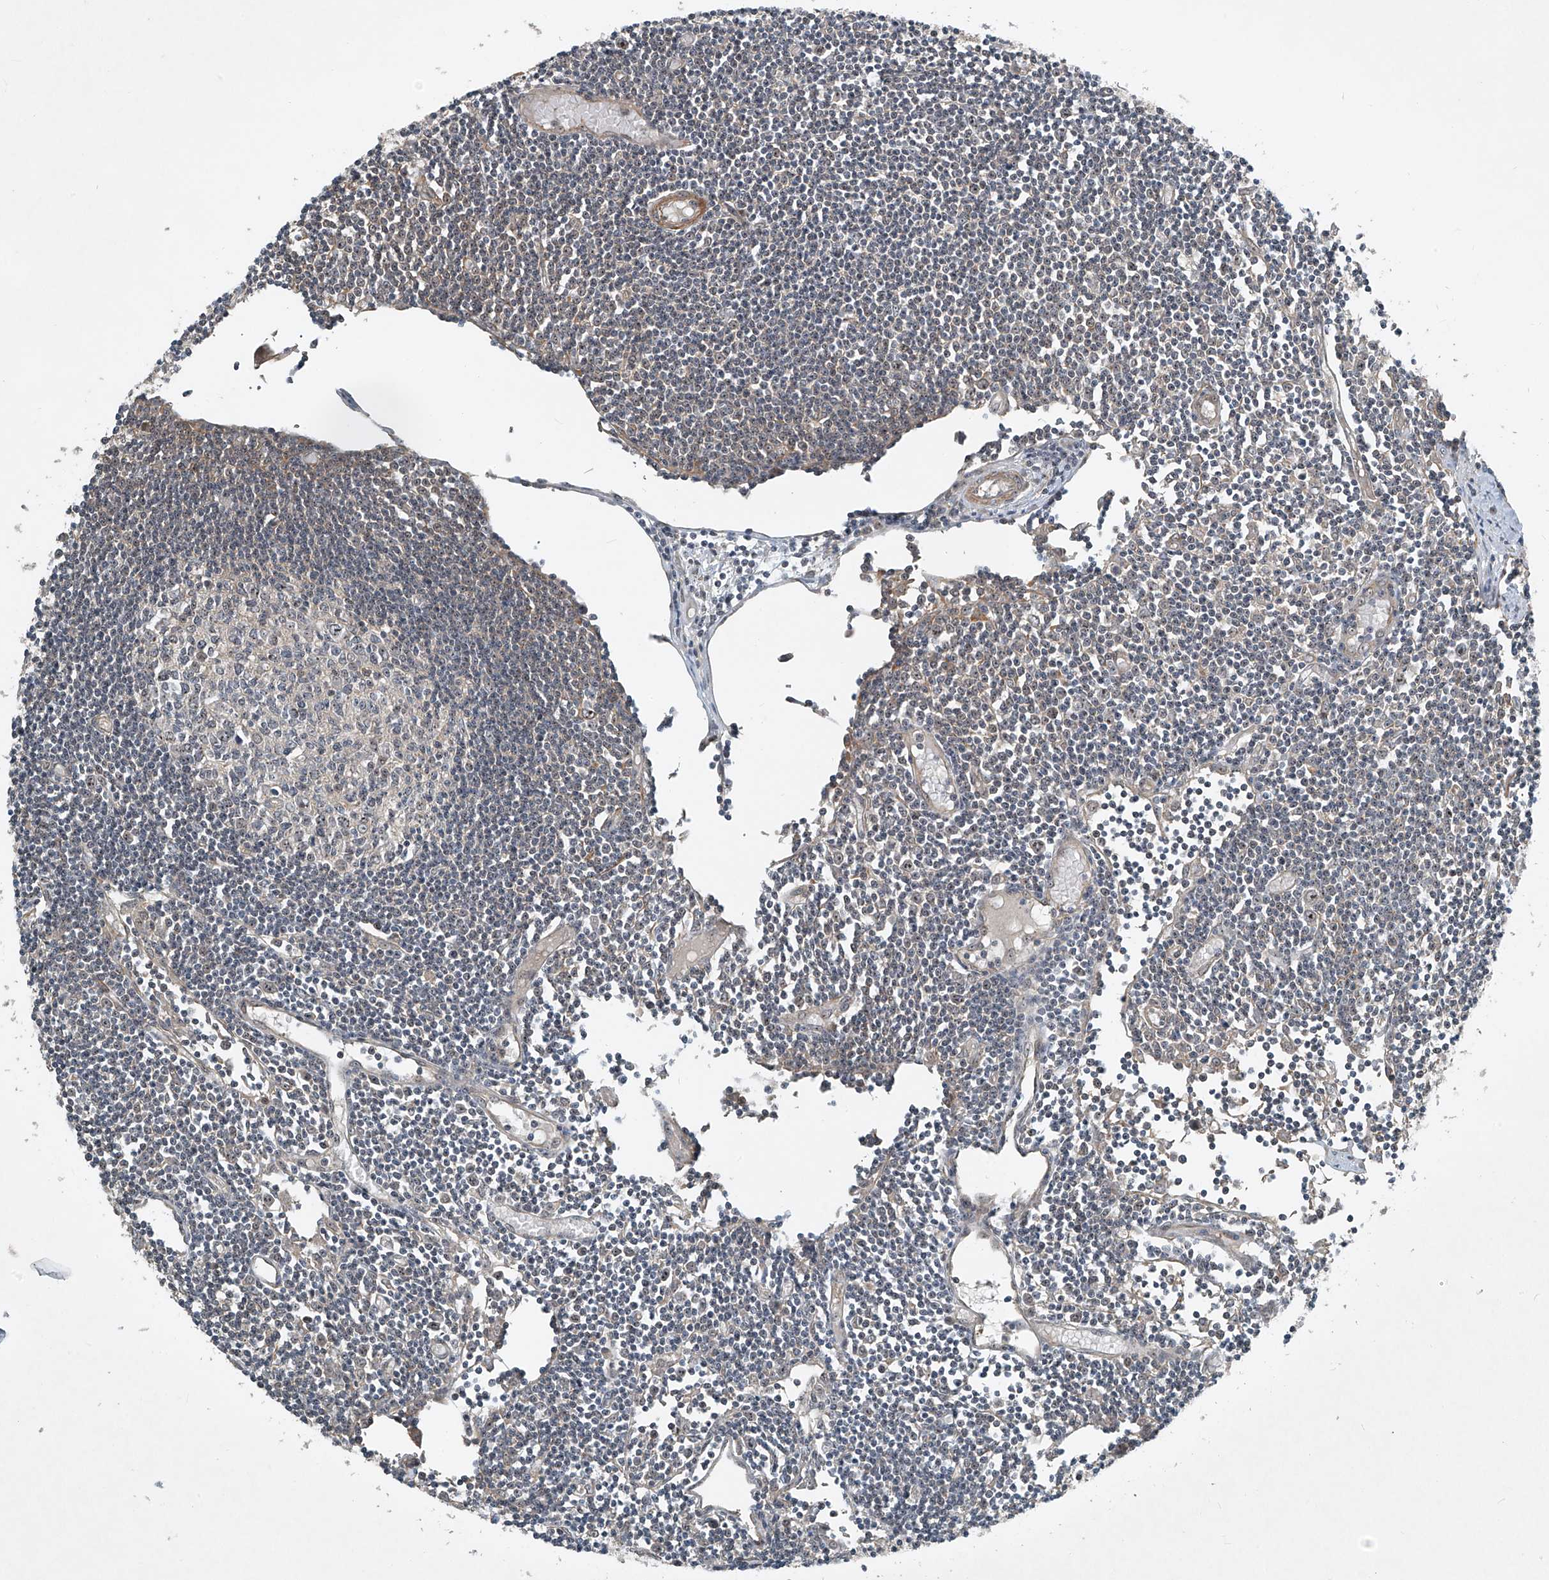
{"staining": {"intensity": "negative", "quantity": "none", "location": "none"}, "tissue": "lymph node", "cell_type": "Germinal center cells", "image_type": "normal", "snomed": [{"axis": "morphology", "description": "Normal tissue, NOS"}, {"axis": "topography", "description": "Lymph node"}], "caption": "IHC of normal lymph node exhibits no positivity in germinal center cells.", "gene": "PPCS", "patient": {"sex": "female", "age": 11}}